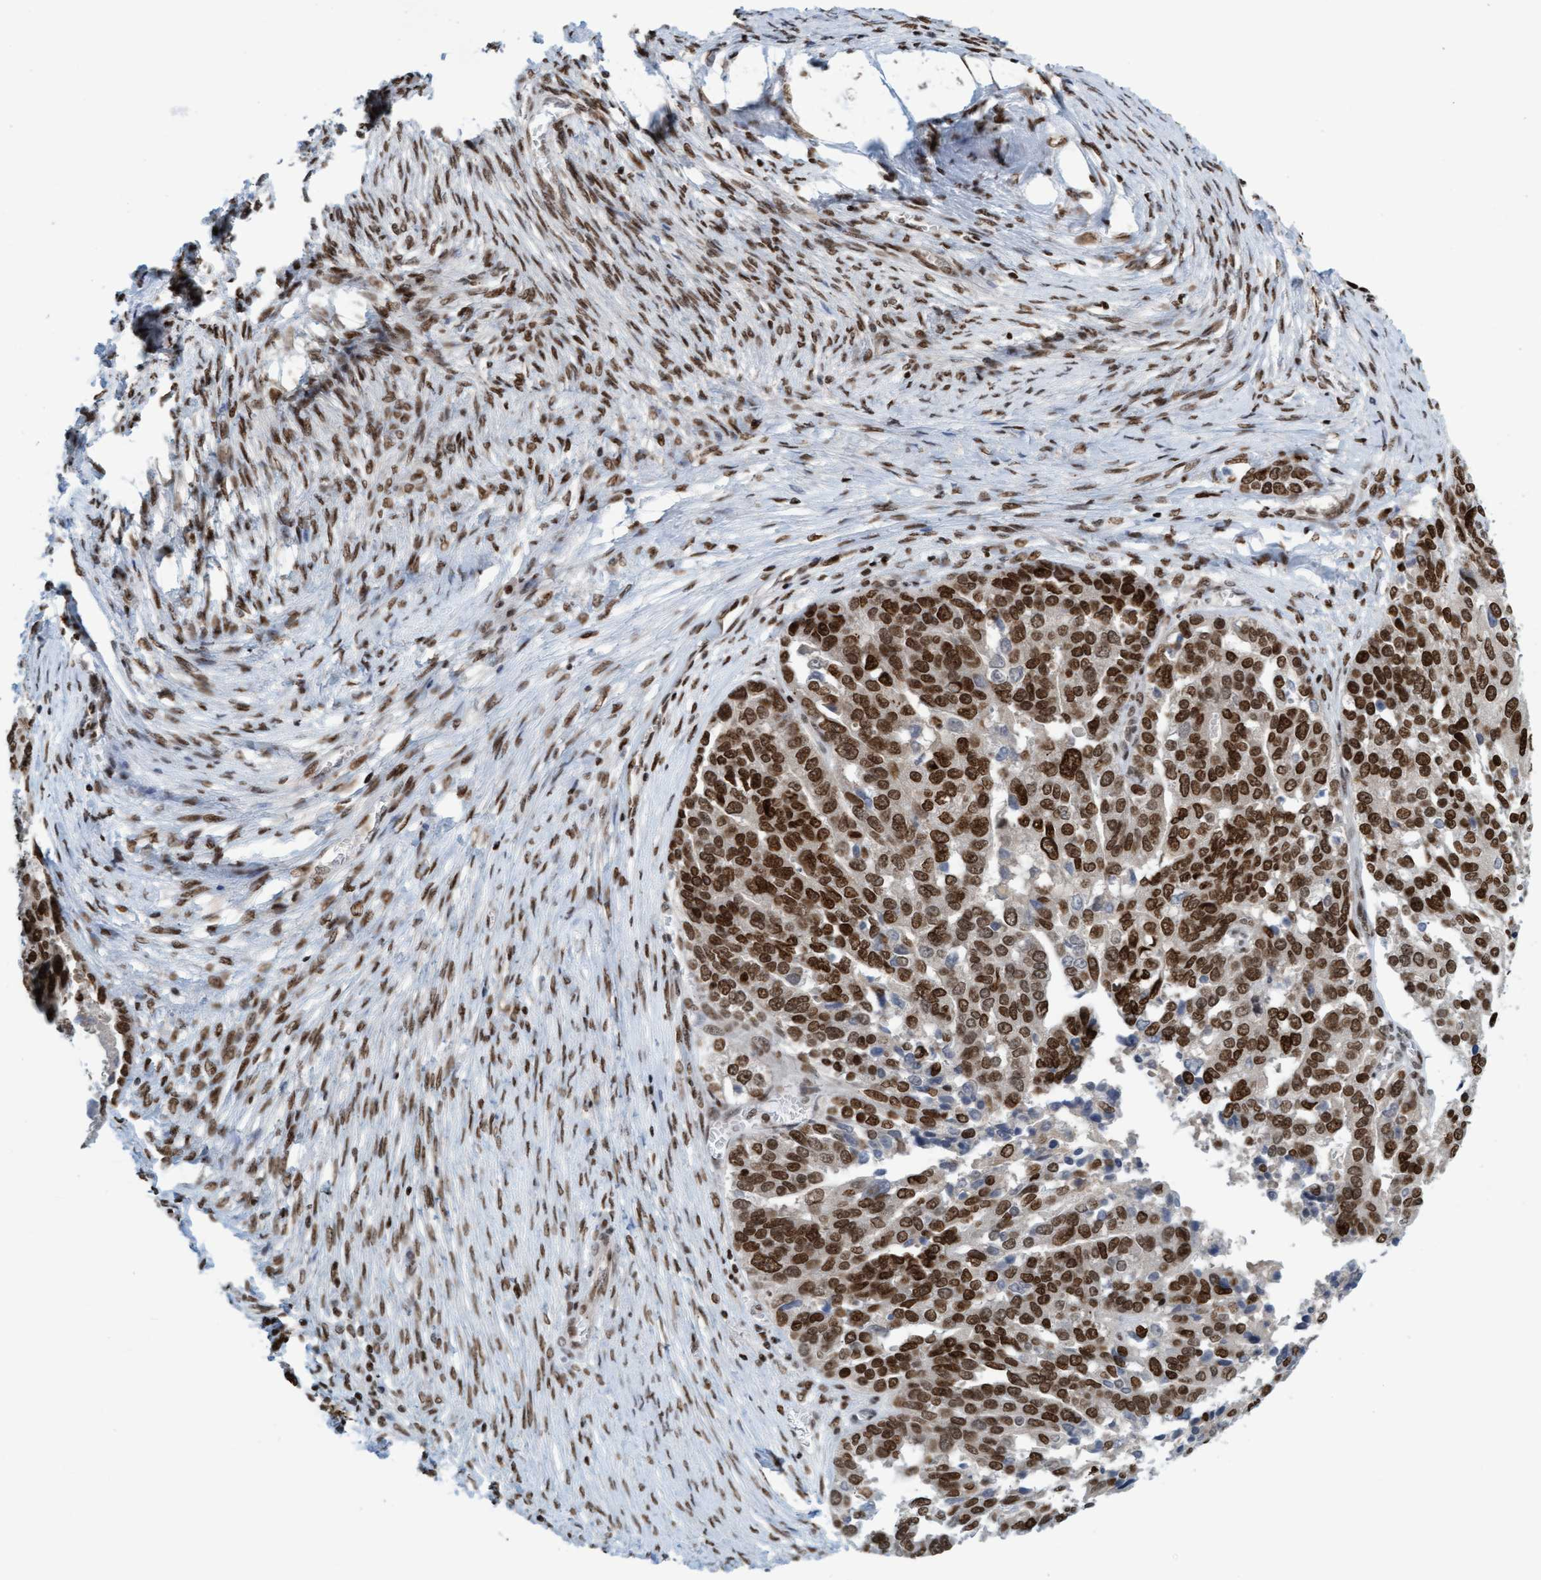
{"staining": {"intensity": "strong", "quantity": ">75%", "location": "nuclear"}, "tissue": "ovarian cancer", "cell_type": "Tumor cells", "image_type": "cancer", "snomed": [{"axis": "morphology", "description": "Cystadenocarcinoma, serous, NOS"}, {"axis": "topography", "description": "Ovary"}], "caption": "Immunohistochemical staining of human ovarian serous cystadenocarcinoma displays strong nuclear protein expression in approximately >75% of tumor cells.", "gene": "GLRX2", "patient": {"sex": "female", "age": 44}}